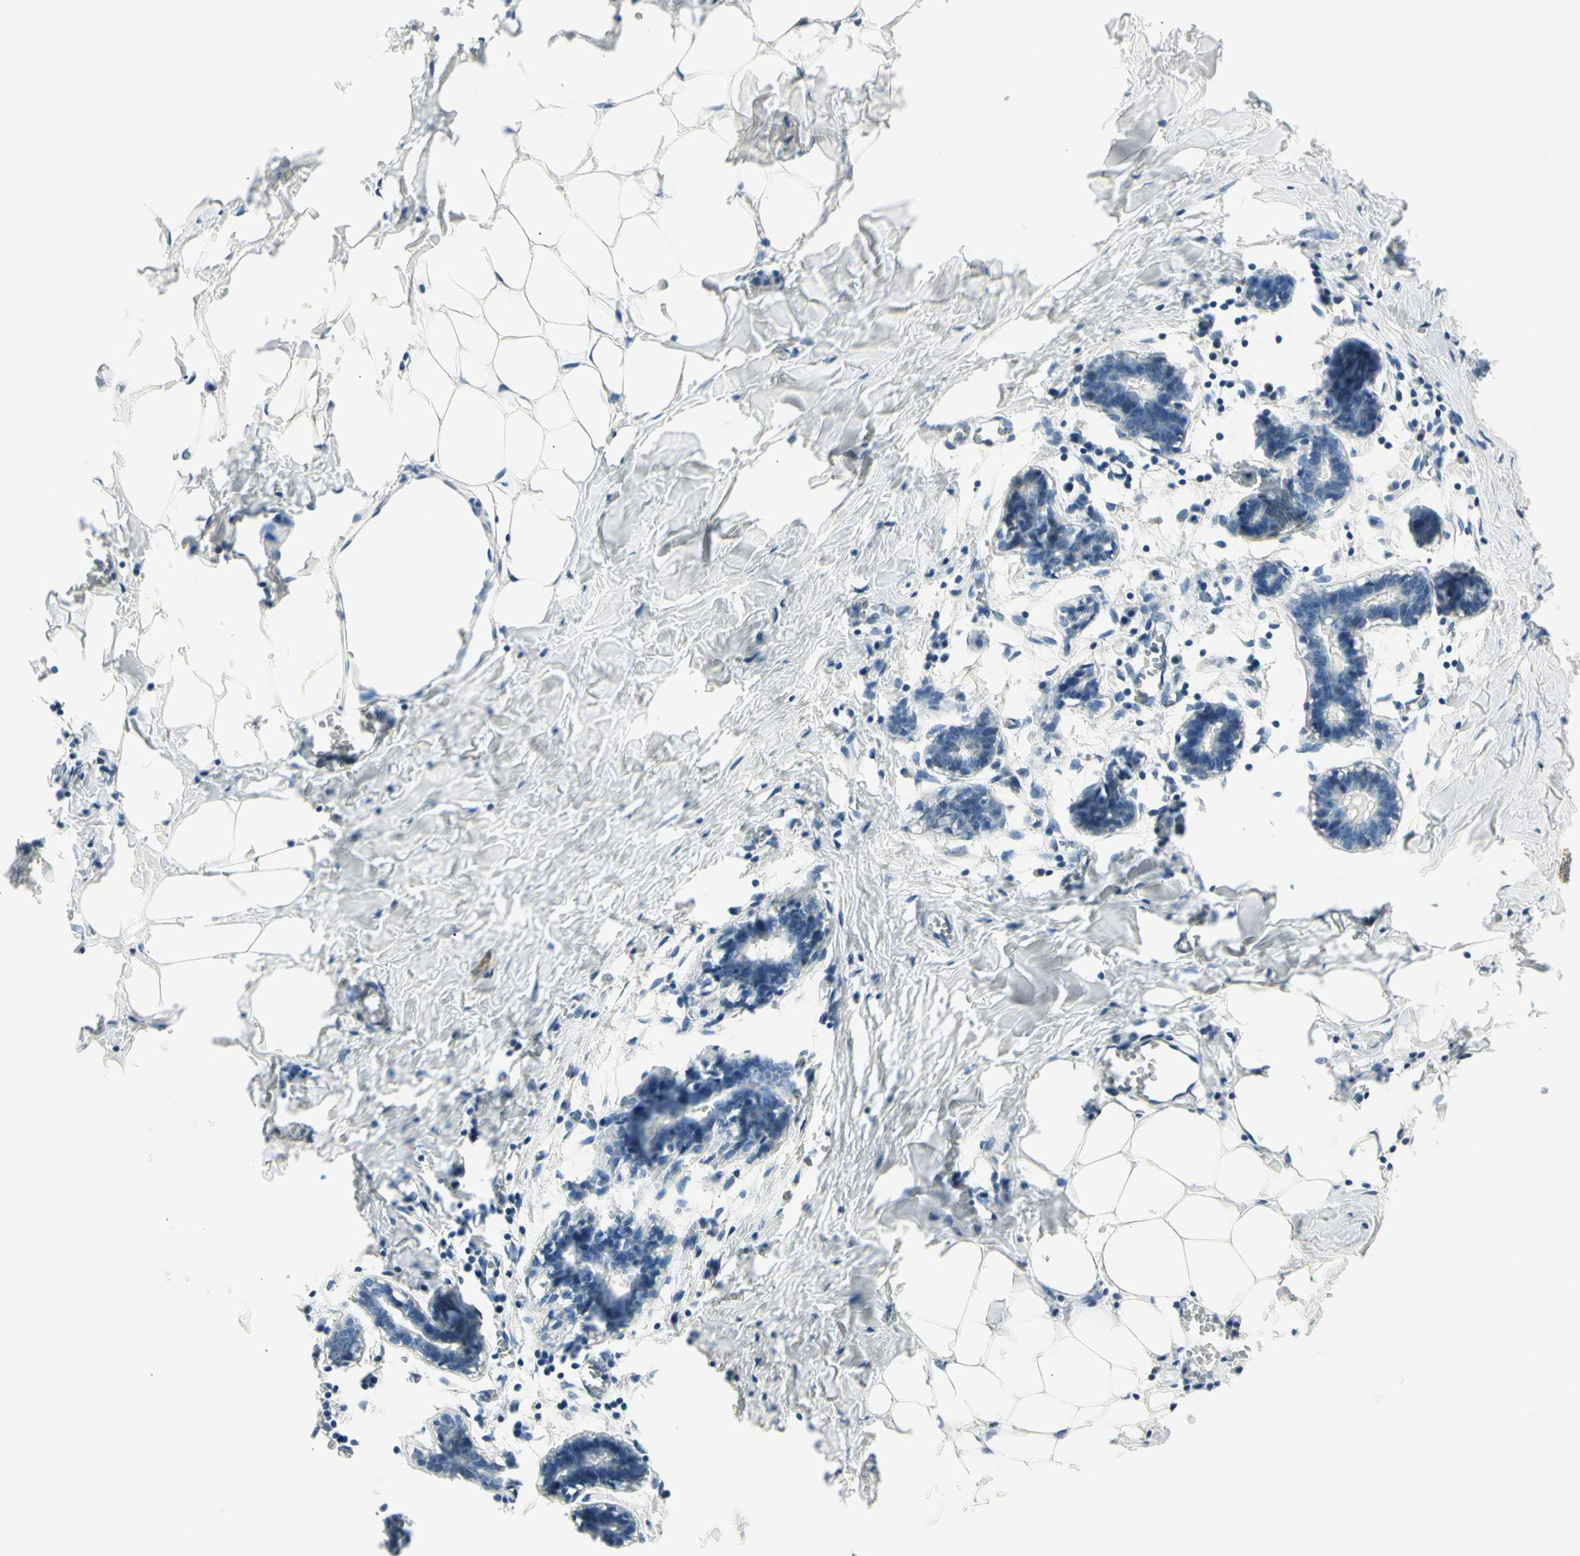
{"staining": {"intensity": "negative", "quantity": "none", "location": "none"}, "tissue": "breast", "cell_type": "Adipocytes", "image_type": "normal", "snomed": [{"axis": "morphology", "description": "Normal tissue, NOS"}, {"axis": "topography", "description": "Breast"}], "caption": "Immunohistochemistry of unremarkable breast demonstrates no positivity in adipocytes. Nuclei are stained in blue.", "gene": "TNFSF11", "patient": {"sex": "female", "age": 27}}